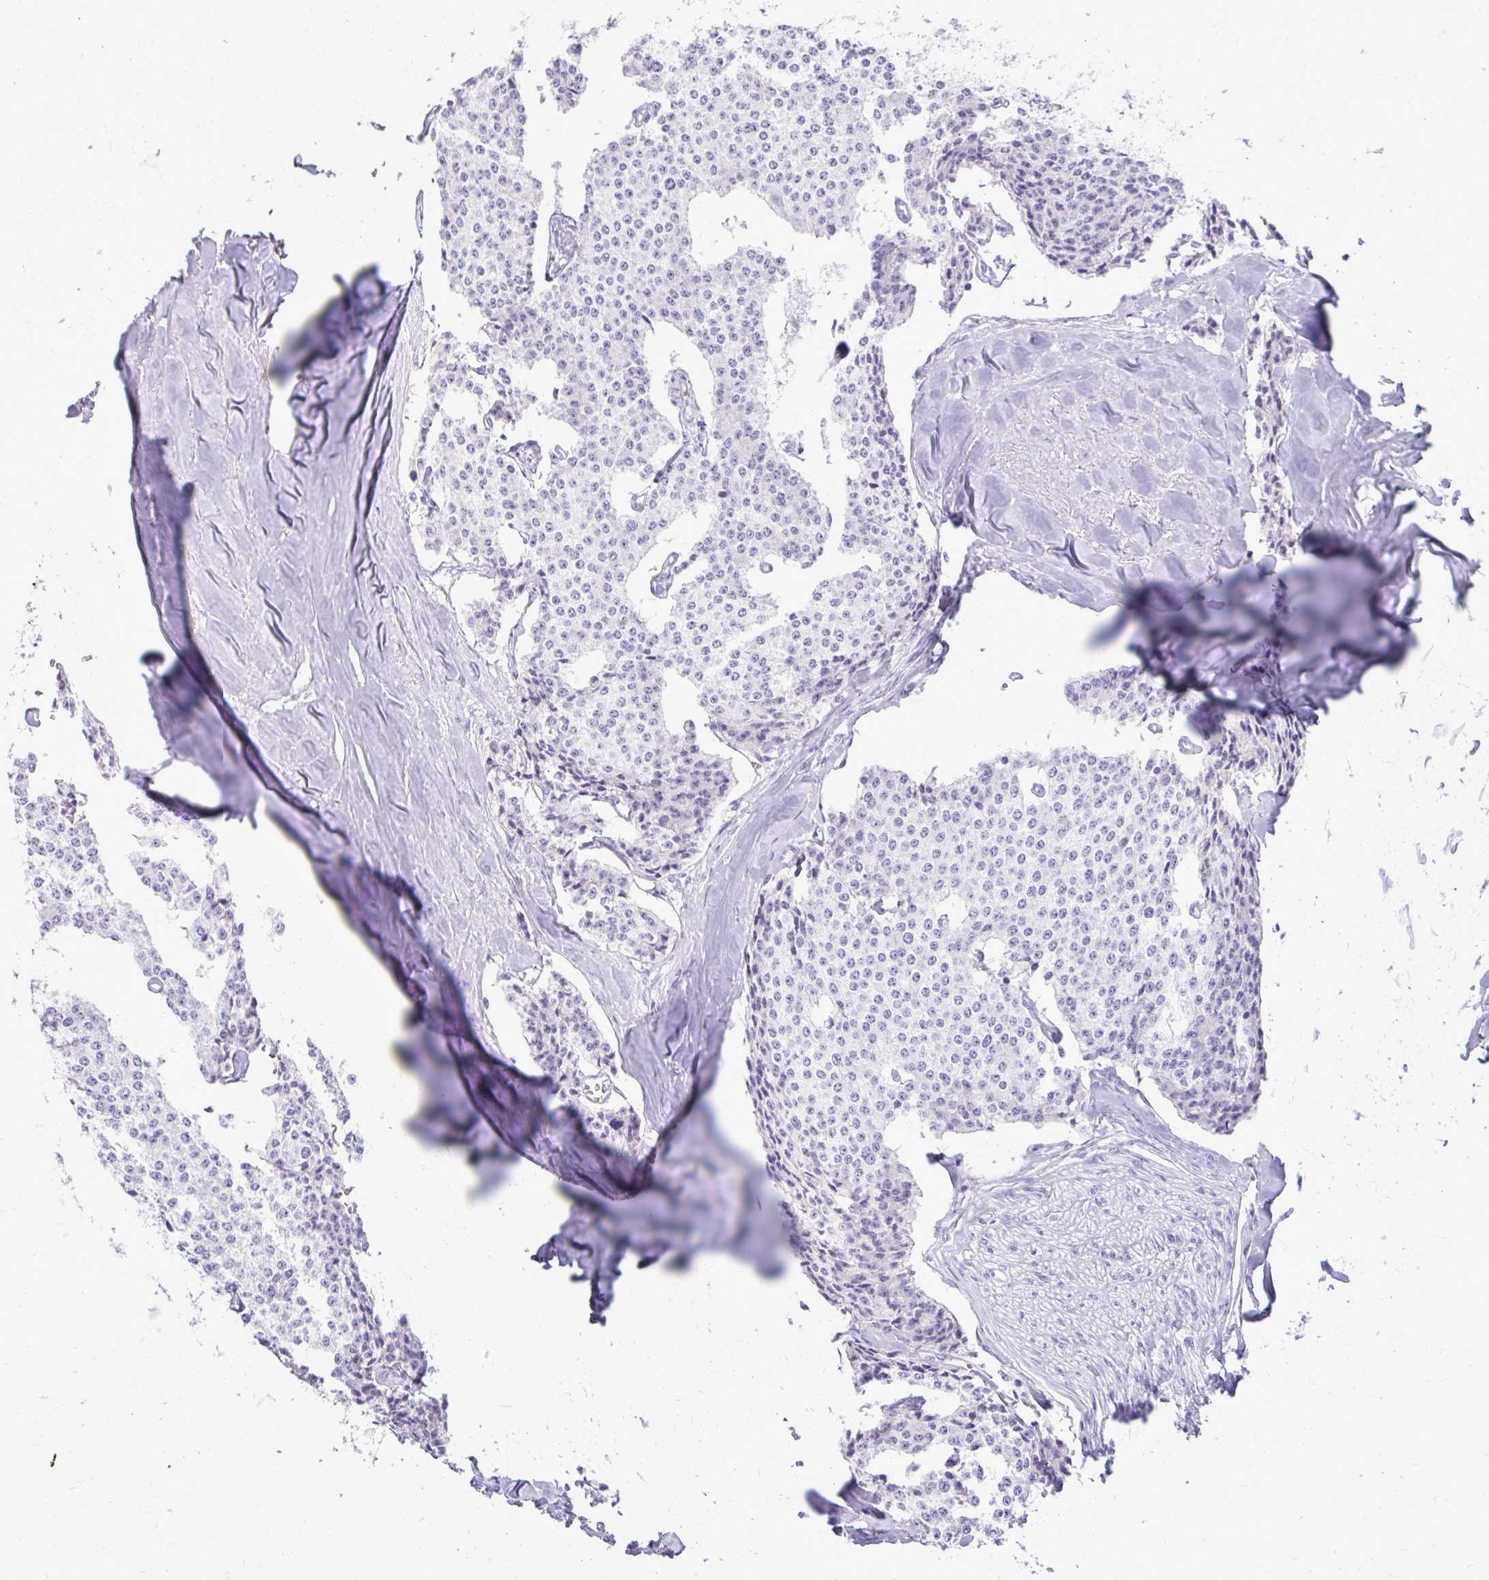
{"staining": {"intensity": "negative", "quantity": "none", "location": "none"}, "tissue": "carcinoid", "cell_type": "Tumor cells", "image_type": "cancer", "snomed": [{"axis": "morphology", "description": "Carcinoid, malignant, NOS"}, {"axis": "topography", "description": "Small intestine"}], "caption": "Tumor cells are negative for brown protein staining in carcinoid. The staining was performed using DAB to visualize the protein expression in brown, while the nuclei were stained in blue with hematoxylin (Magnification: 20x).", "gene": "RALYL", "patient": {"sex": "female", "age": 64}}